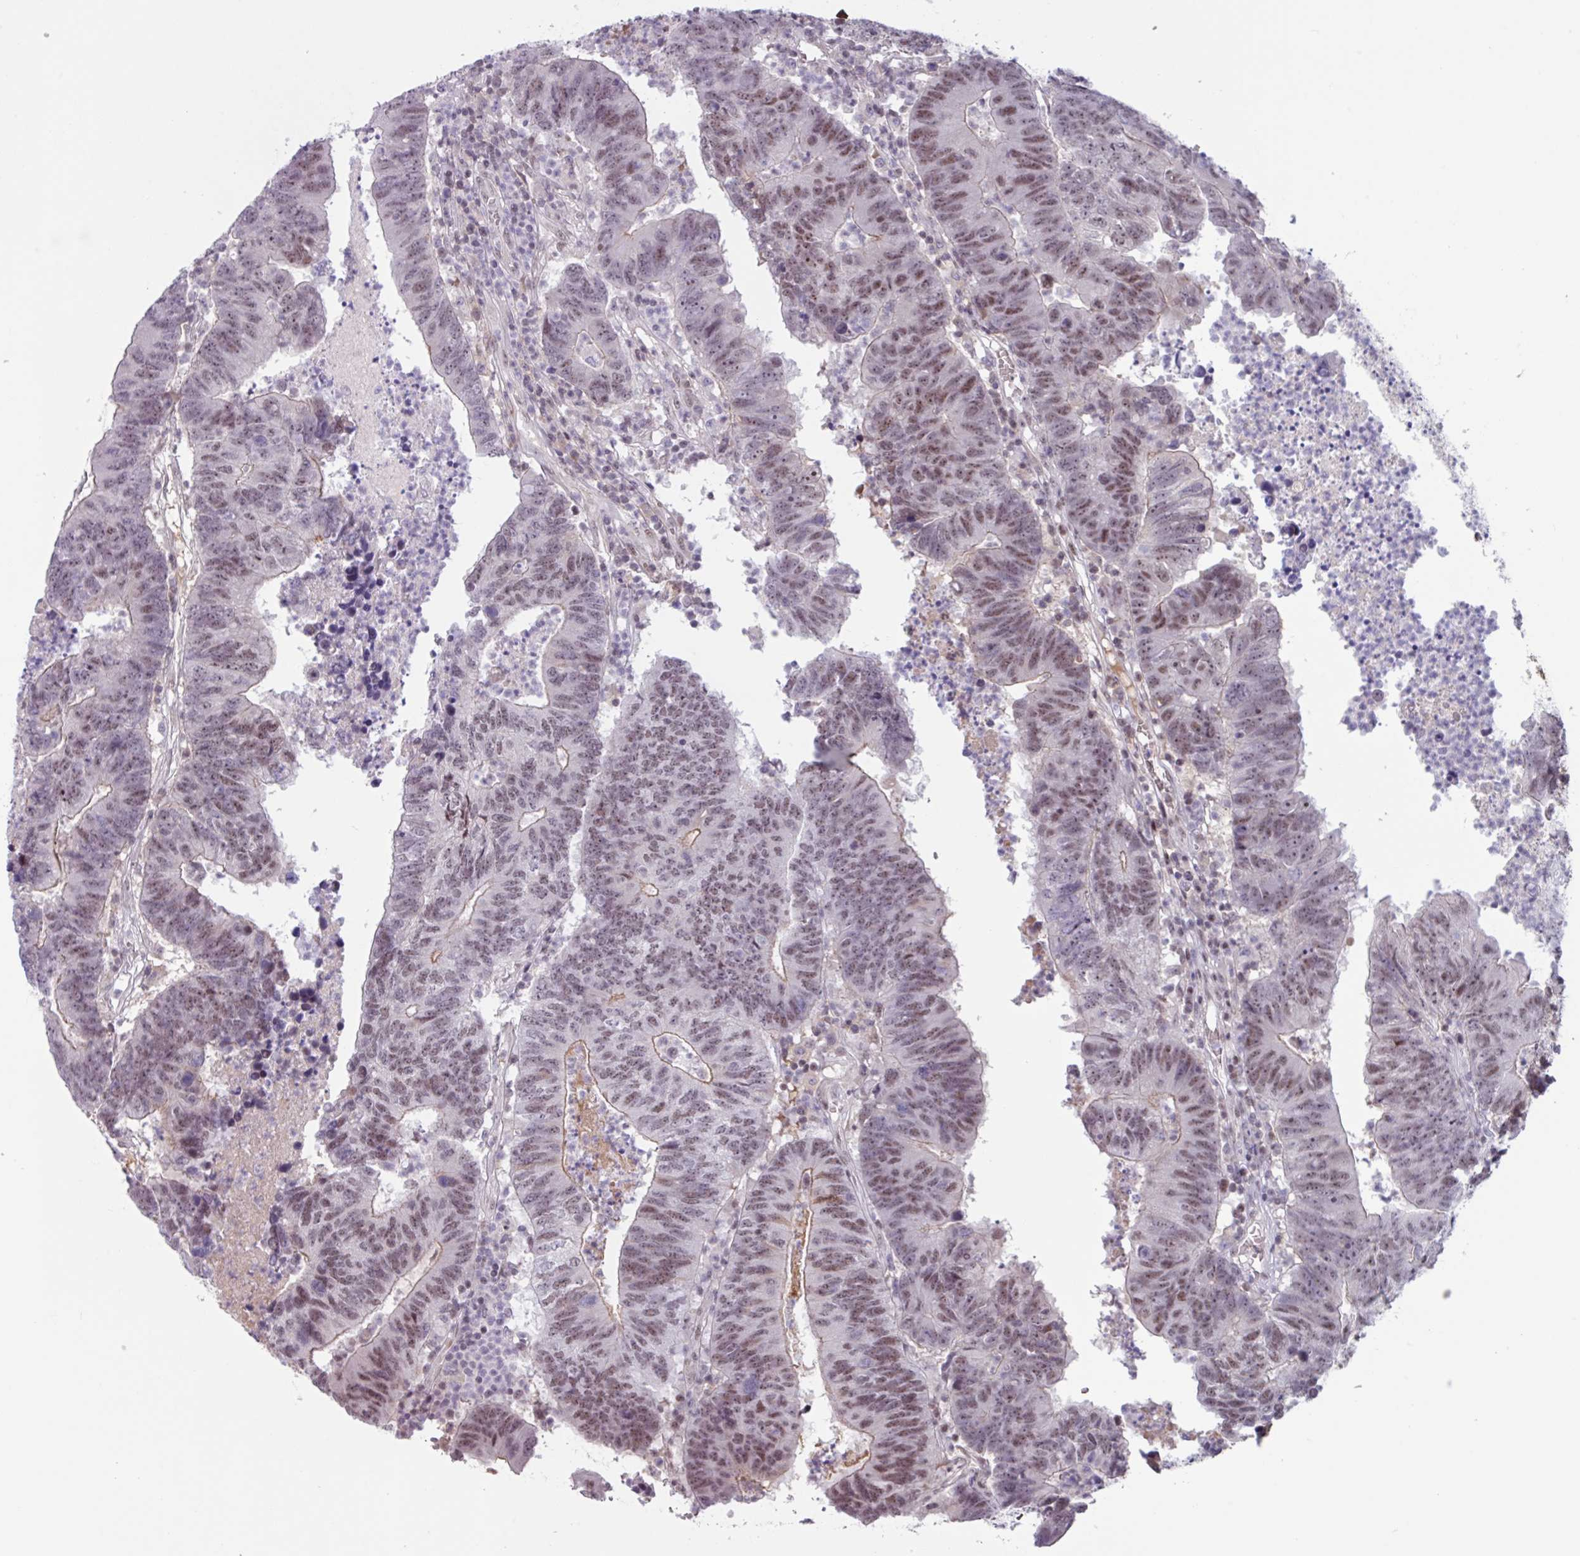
{"staining": {"intensity": "weak", "quantity": "25%-75%", "location": "cytoplasmic/membranous,nuclear"}, "tissue": "colorectal cancer", "cell_type": "Tumor cells", "image_type": "cancer", "snomed": [{"axis": "morphology", "description": "Adenocarcinoma, NOS"}, {"axis": "topography", "description": "Colon"}], "caption": "Immunohistochemistry (IHC) image of neoplastic tissue: human colorectal adenocarcinoma stained using immunohistochemistry shows low levels of weak protein expression localized specifically in the cytoplasmic/membranous and nuclear of tumor cells, appearing as a cytoplasmic/membranous and nuclear brown color.", "gene": "ZNF575", "patient": {"sex": "female", "age": 48}}